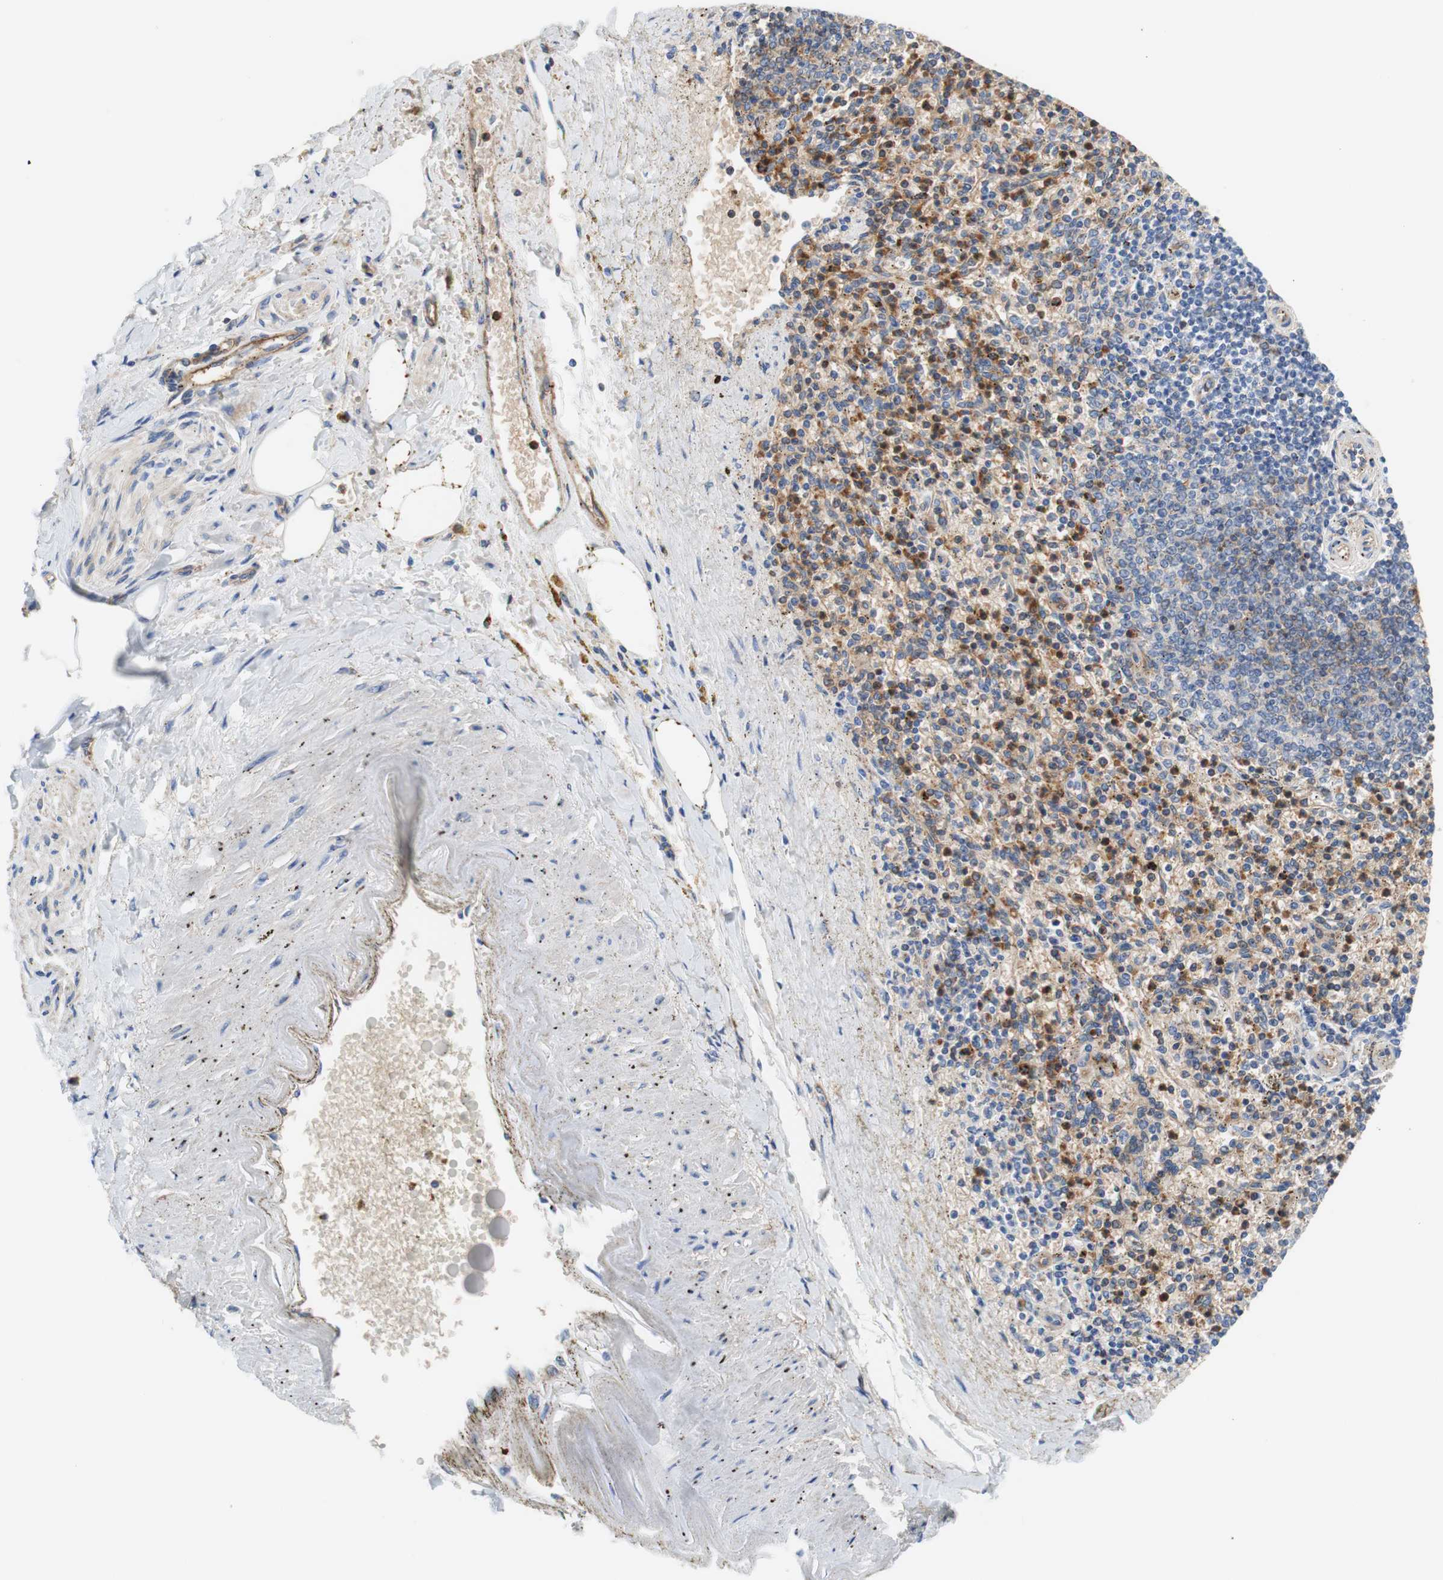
{"staining": {"intensity": "strong", "quantity": "25%-75%", "location": "cytoplasmic/membranous"}, "tissue": "spleen", "cell_type": "Cells in red pulp", "image_type": "normal", "snomed": [{"axis": "morphology", "description": "Normal tissue, NOS"}, {"axis": "topography", "description": "Spleen"}], "caption": "Brown immunohistochemical staining in unremarkable human spleen exhibits strong cytoplasmic/membranous expression in approximately 25%-75% of cells in red pulp.", "gene": "STOM", "patient": {"sex": "male", "age": 72}}